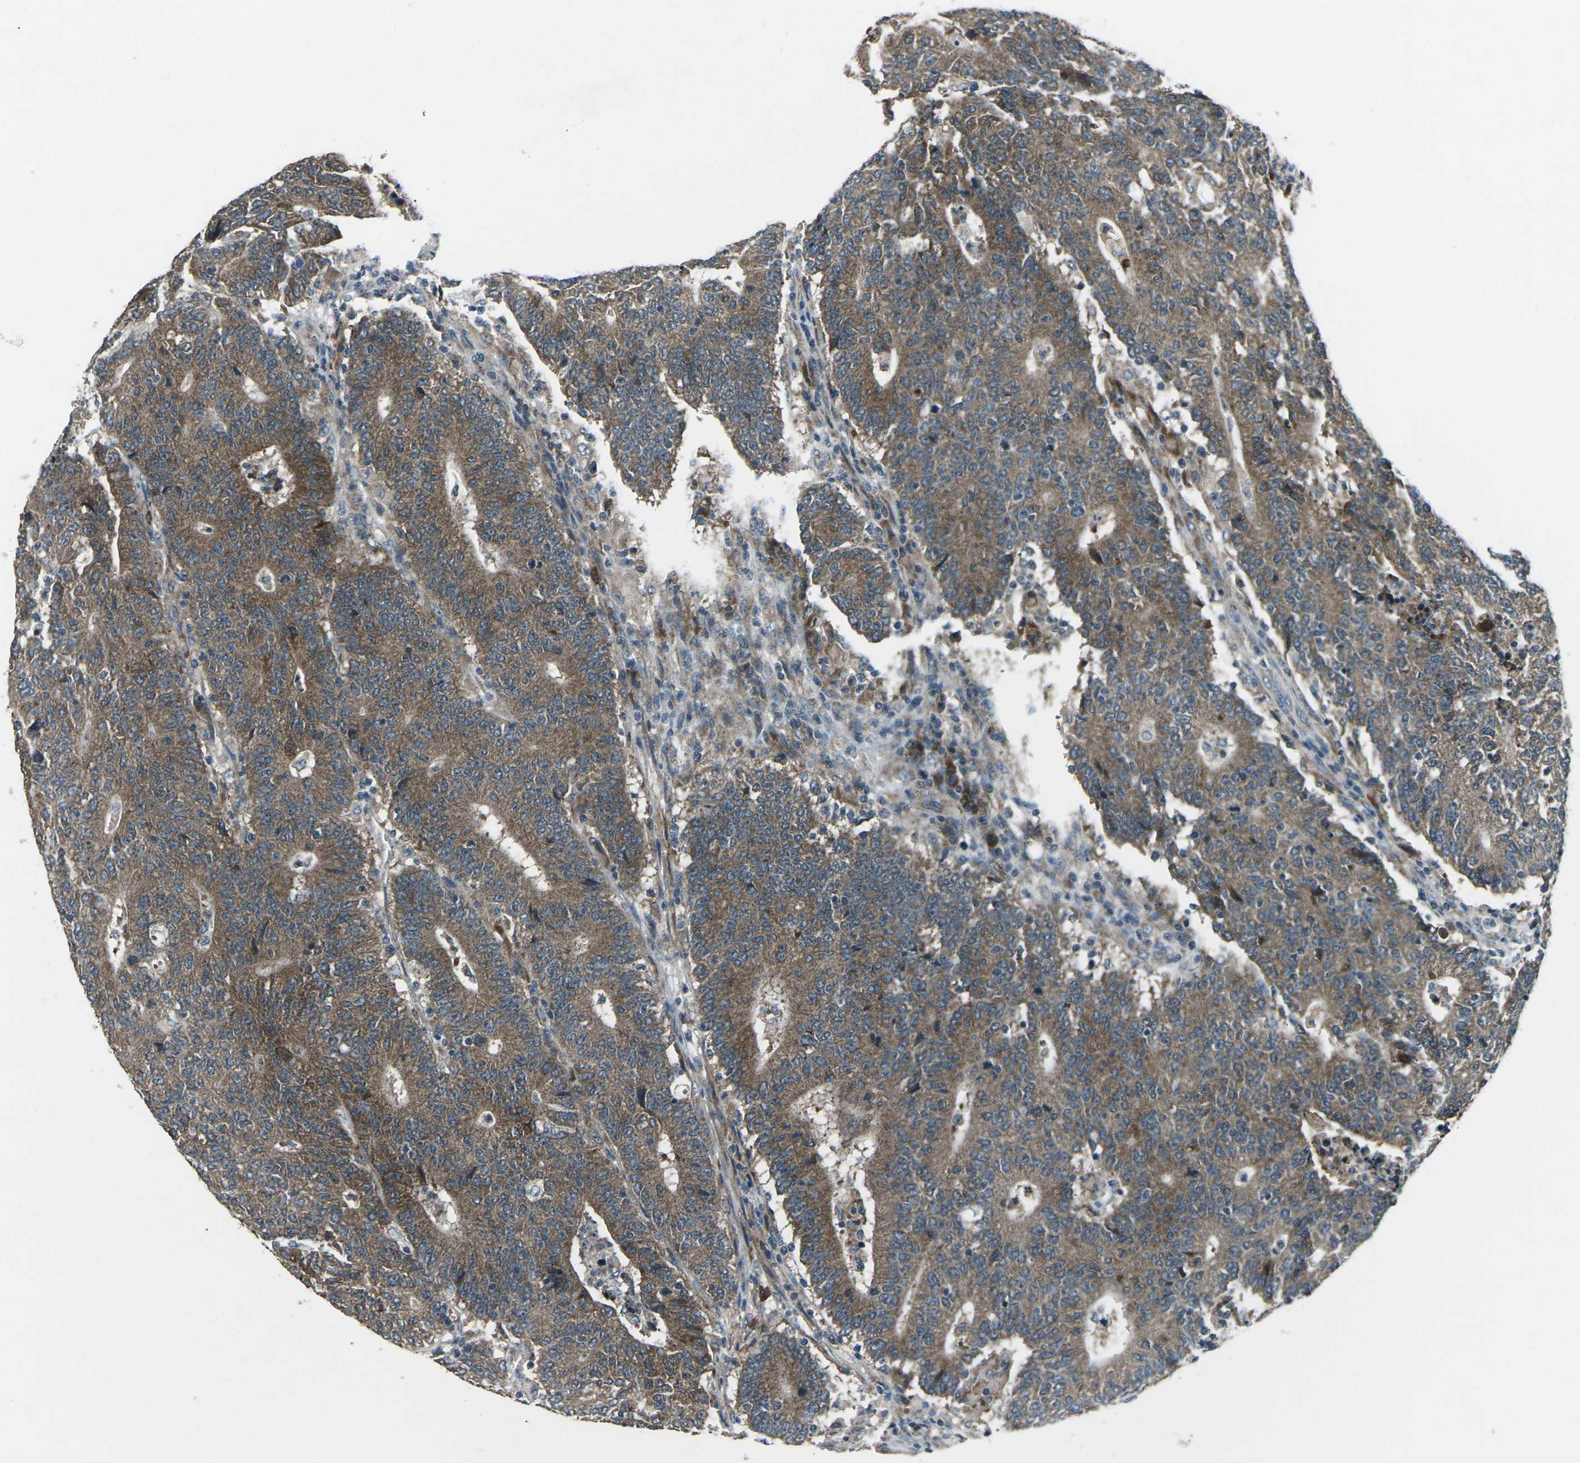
{"staining": {"intensity": "strong", "quantity": ">75%", "location": "cytoplasmic/membranous"}, "tissue": "colorectal cancer", "cell_type": "Tumor cells", "image_type": "cancer", "snomed": [{"axis": "morphology", "description": "Normal tissue, NOS"}, {"axis": "morphology", "description": "Adenocarcinoma, NOS"}, {"axis": "topography", "description": "Colon"}], "caption": "Protein expression by immunohistochemistry demonstrates strong cytoplasmic/membranous staining in about >75% of tumor cells in colorectal cancer.", "gene": "CDK16", "patient": {"sex": "female", "age": 75}}